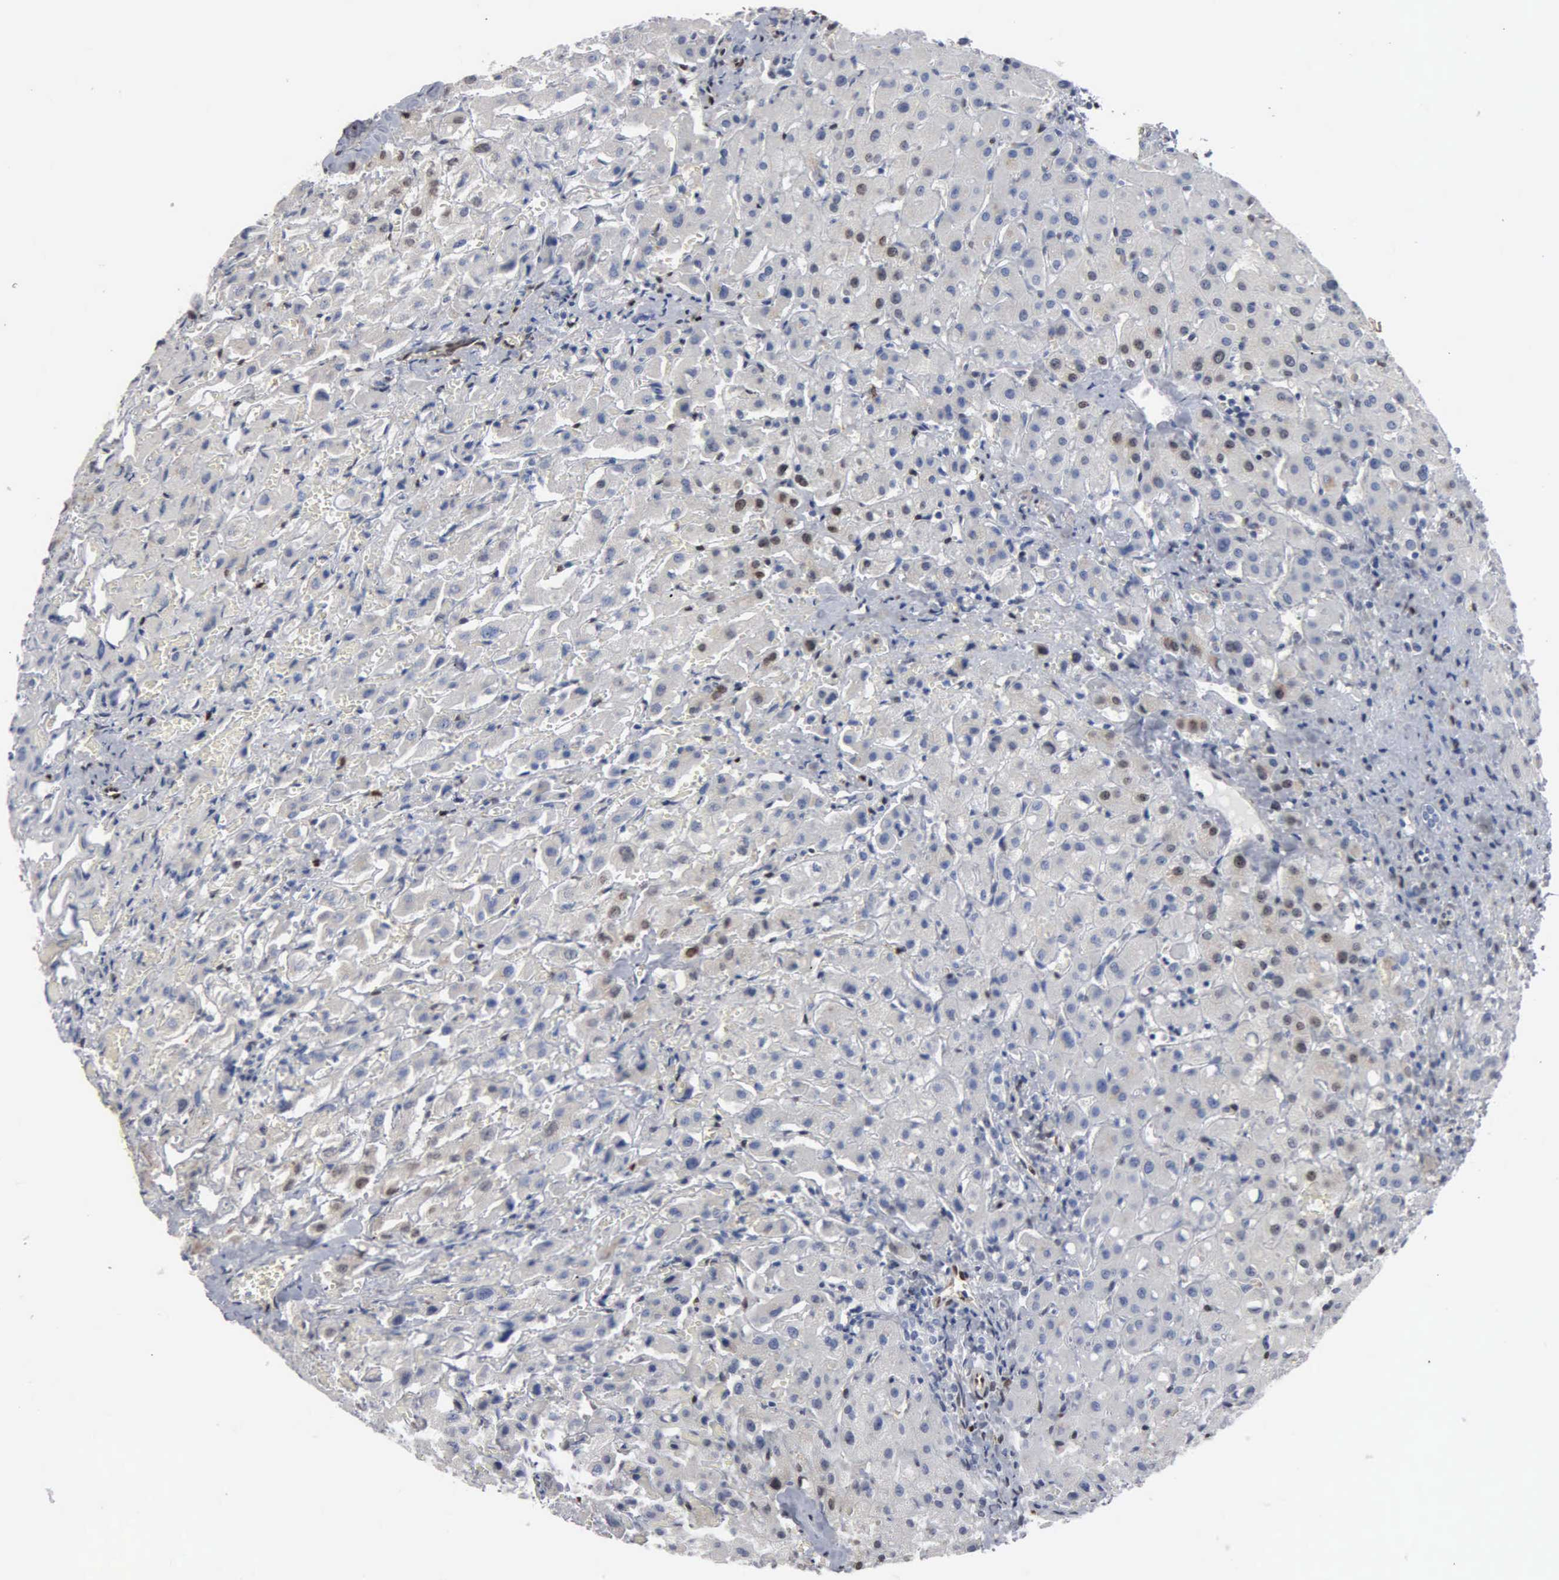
{"staining": {"intensity": "negative", "quantity": "none", "location": "none"}, "tissue": "liver", "cell_type": "Cholangiocytes", "image_type": "normal", "snomed": [{"axis": "morphology", "description": "Normal tissue, NOS"}, {"axis": "topography", "description": "Liver"}], "caption": "This is an immunohistochemistry (IHC) image of benign human liver. There is no expression in cholangiocytes.", "gene": "FGF2", "patient": {"sex": "female", "age": 27}}